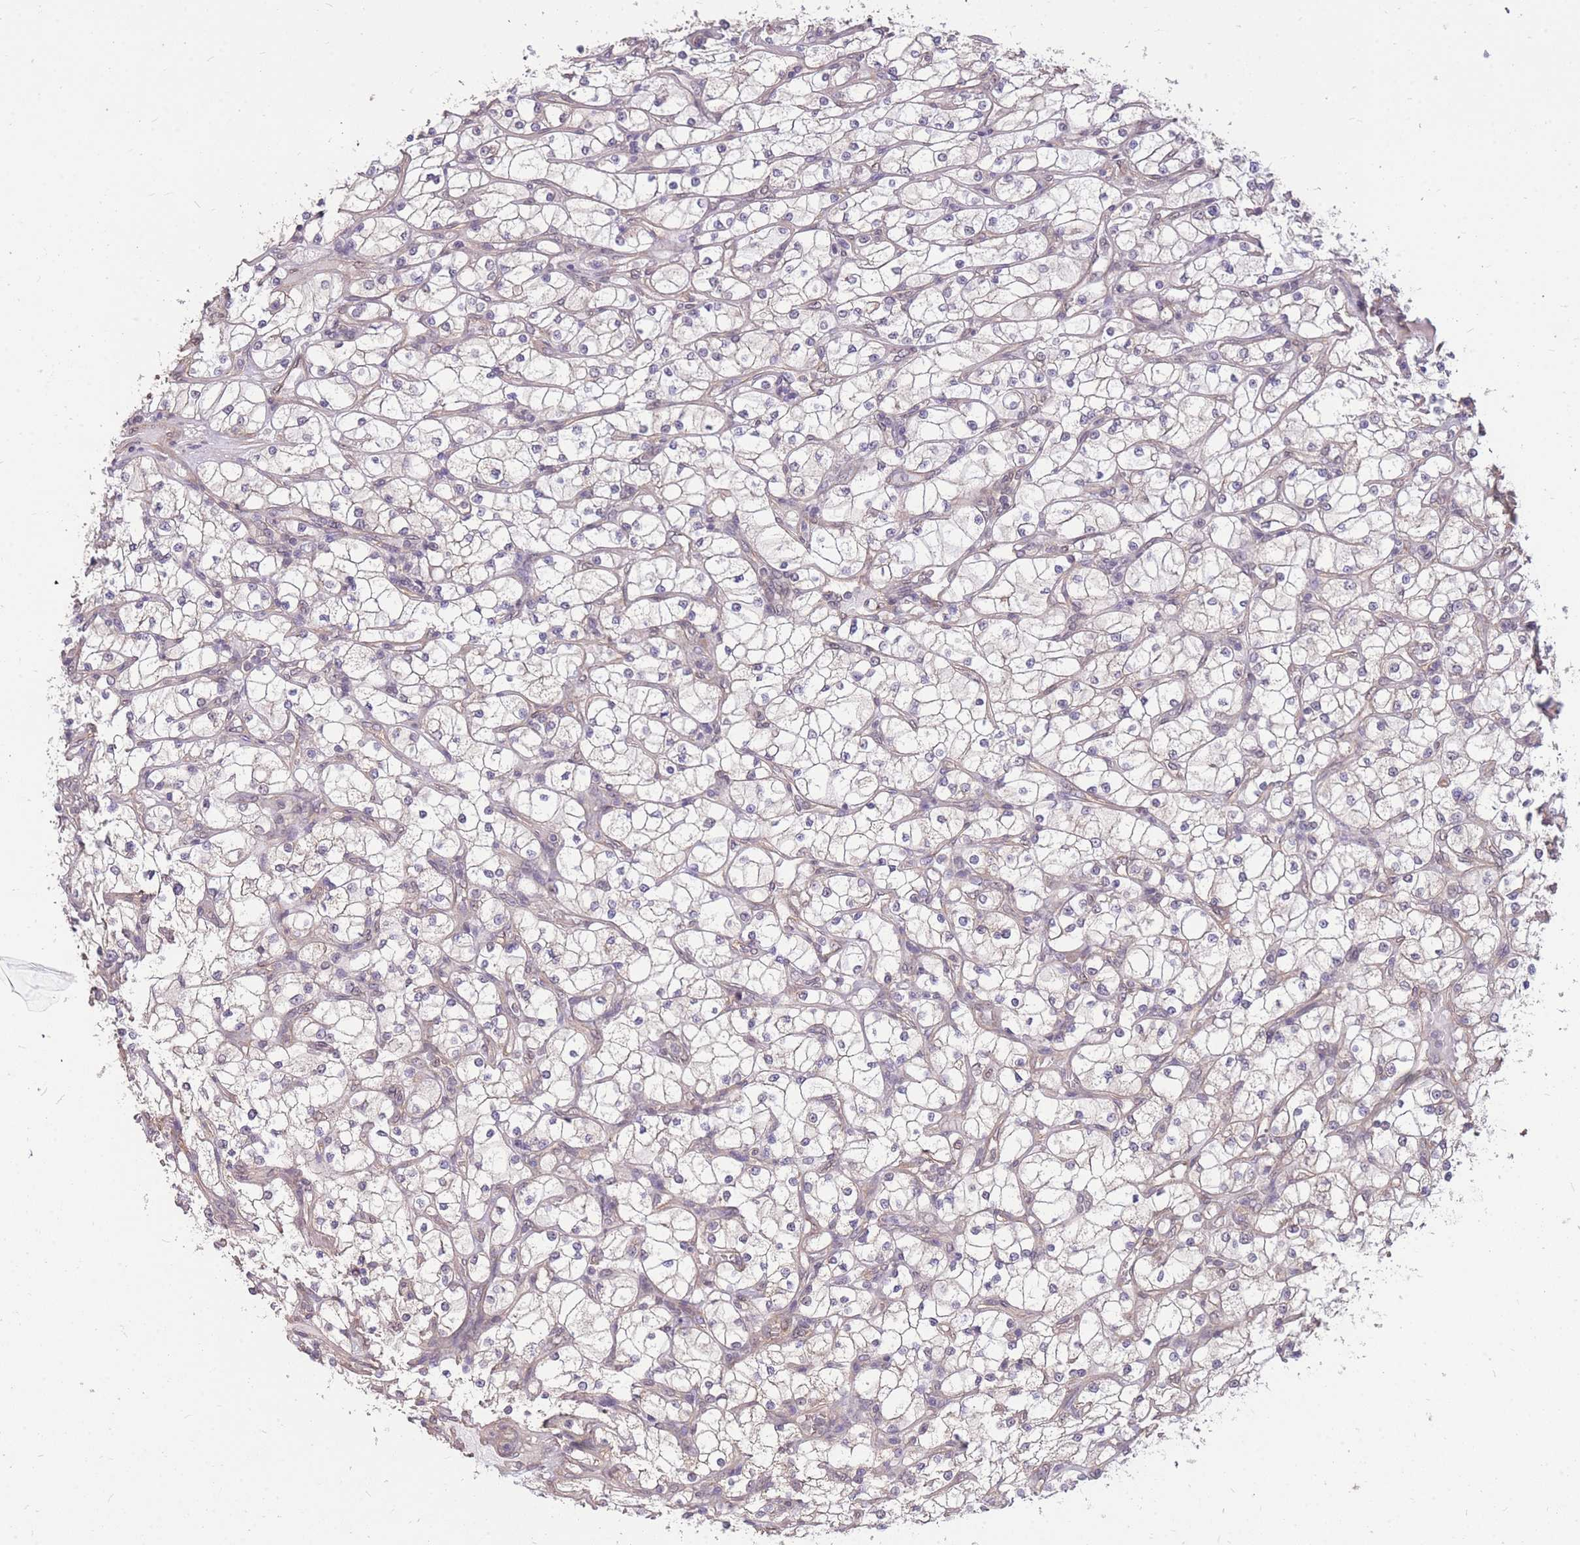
{"staining": {"intensity": "negative", "quantity": "none", "location": "none"}, "tissue": "renal cancer", "cell_type": "Tumor cells", "image_type": "cancer", "snomed": [{"axis": "morphology", "description": "Adenocarcinoma, NOS"}, {"axis": "topography", "description": "Kidney"}], "caption": "This is an IHC image of human renal adenocarcinoma. There is no positivity in tumor cells.", "gene": "DYNC1LI2", "patient": {"sex": "male", "age": 80}}